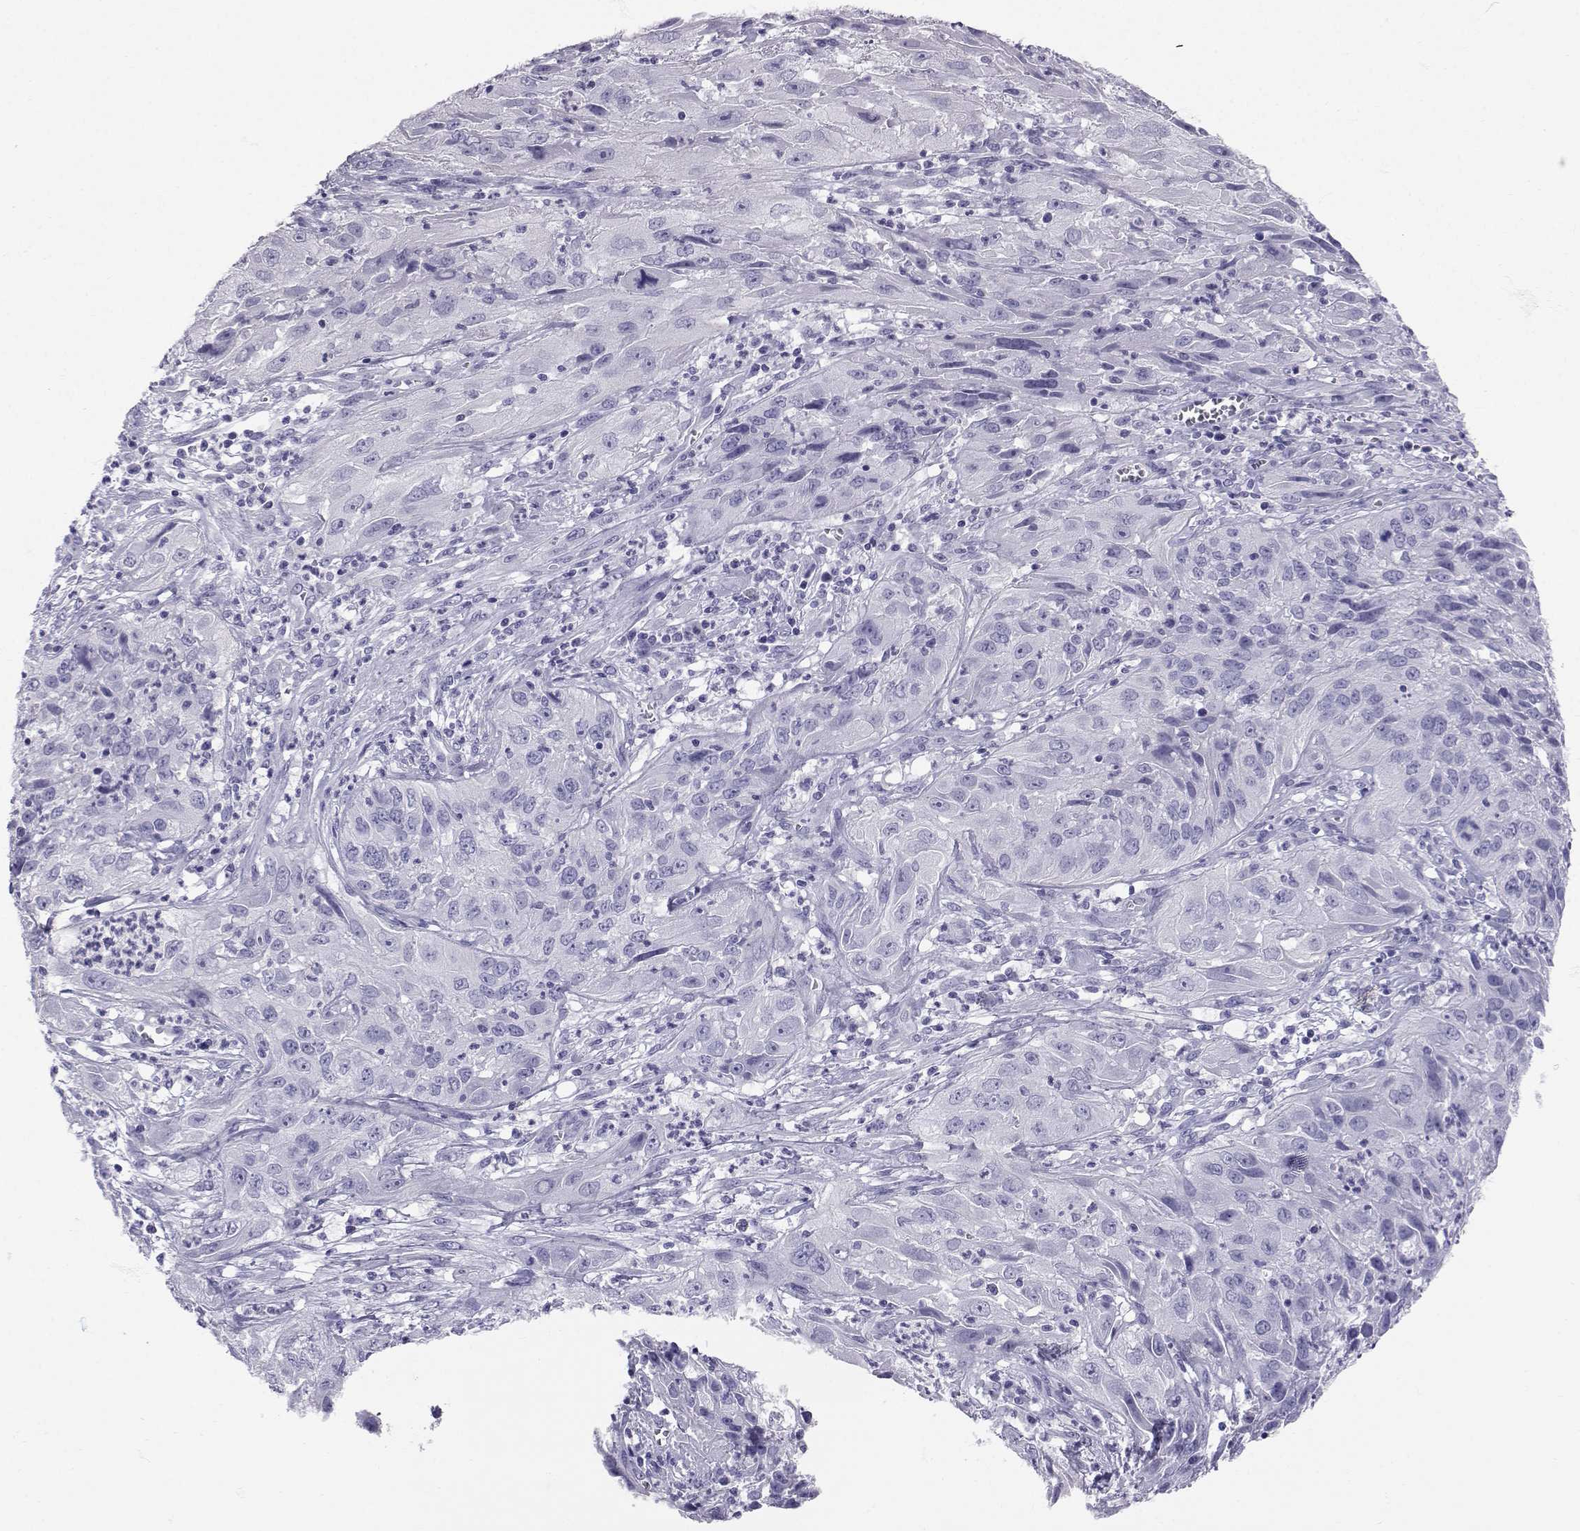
{"staining": {"intensity": "negative", "quantity": "none", "location": "none"}, "tissue": "cervical cancer", "cell_type": "Tumor cells", "image_type": "cancer", "snomed": [{"axis": "morphology", "description": "Squamous cell carcinoma, NOS"}, {"axis": "topography", "description": "Cervix"}], "caption": "This is a image of immunohistochemistry staining of cervical squamous cell carcinoma, which shows no staining in tumor cells.", "gene": "SLC6A3", "patient": {"sex": "female", "age": 32}}